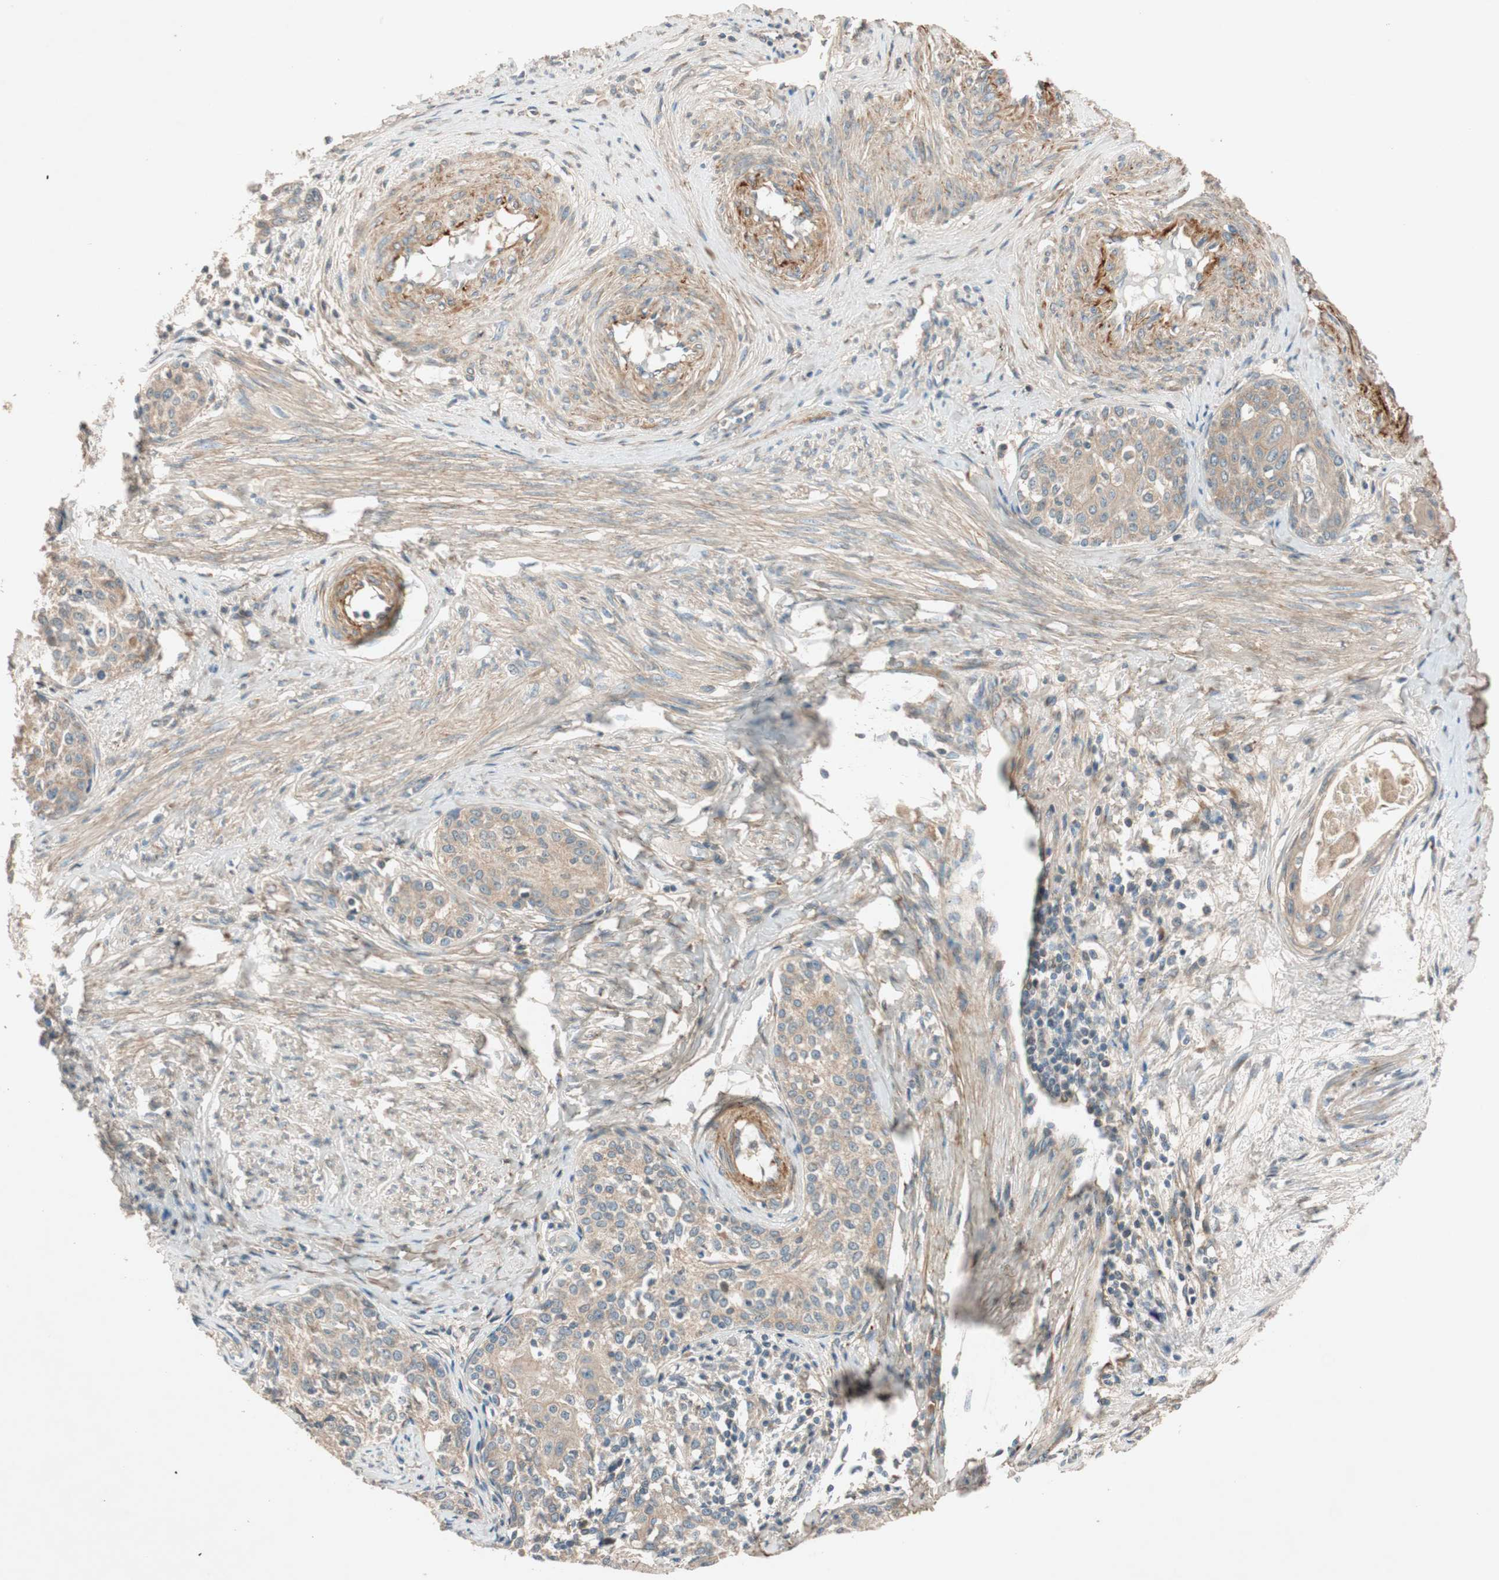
{"staining": {"intensity": "weak", "quantity": ">75%", "location": "cytoplasmic/membranous"}, "tissue": "cervical cancer", "cell_type": "Tumor cells", "image_type": "cancer", "snomed": [{"axis": "morphology", "description": "Squamous cell carcinoma, NOS"}, {"axis": "morphology", "description": "Adenocarcinoma, NOS"}, {"axis": "topography", "description": "Cervix"}], "caption": "An IHC micrograph of neoplastic tissue is shown. Protein staining in brown highlights weak cytoplasmic/membranous positivity in squamous cell carcinoma (cervical) within tumor cells.", "gene": "EPHA6", "patient": {"sex": "female", "age": 52}}